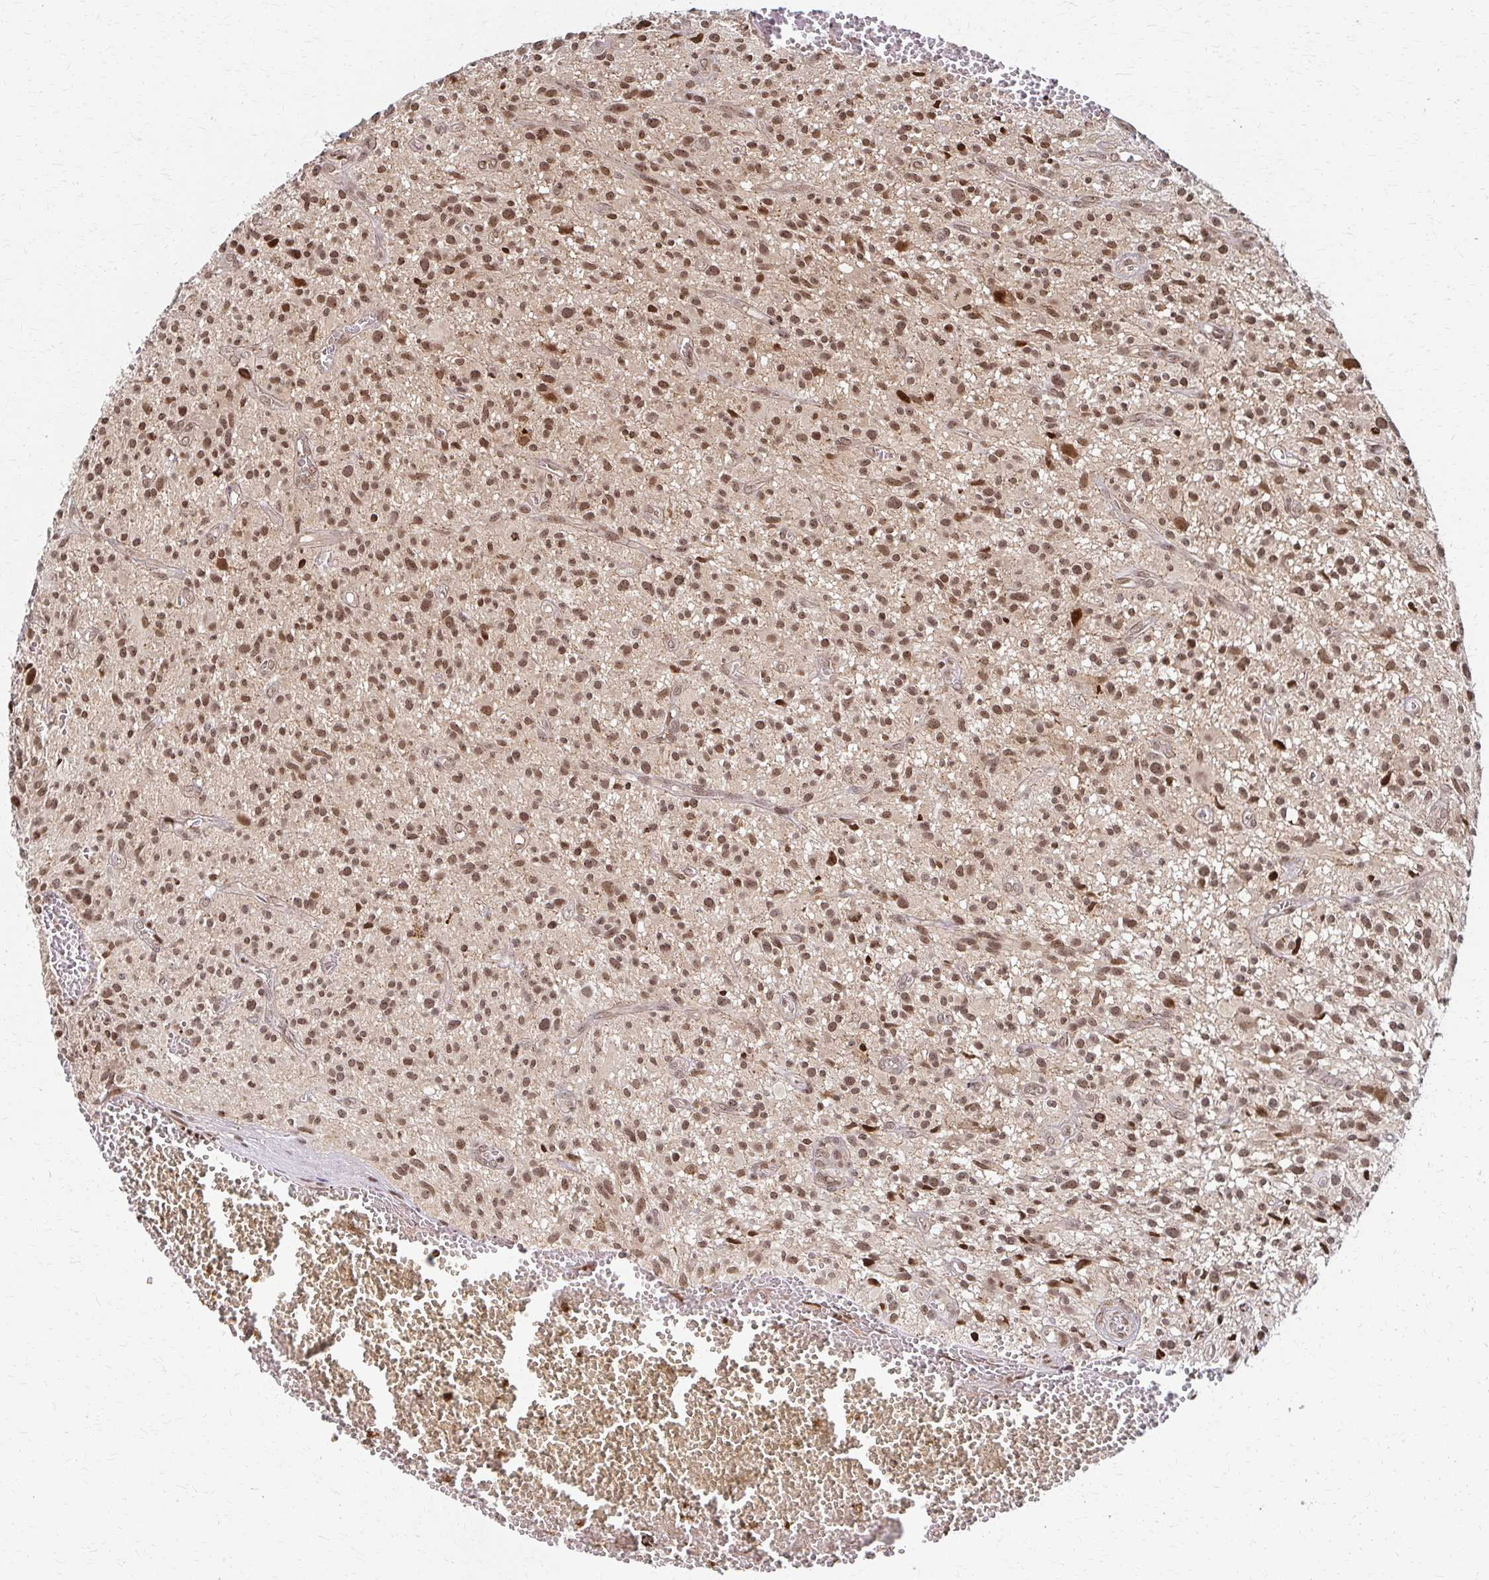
{"staining": {"intensity": "moderate", "quantity": ">75%", "location": "nuclear"}, "tissue": "glioma", "cell_type": "Tumor cells", "image_type": "cancer", "snomed": [{"axis": "morphology", "description": "Glioma, malignant, High grade"}, {"axis": "topography", "description": "Brain"}], "caption": "DAB (3,3'-diaminobenzidine) immunohistochemical staining of human glioma reveals moderate nuclear protein staining in approximately >75% of tumor cells. (DAB (3,3'-diaminobenzidine) IHC with brightfield microscopy, high magnification).", "gene": "PSMD7", "patient": {"sex": "male", "age": 75}}